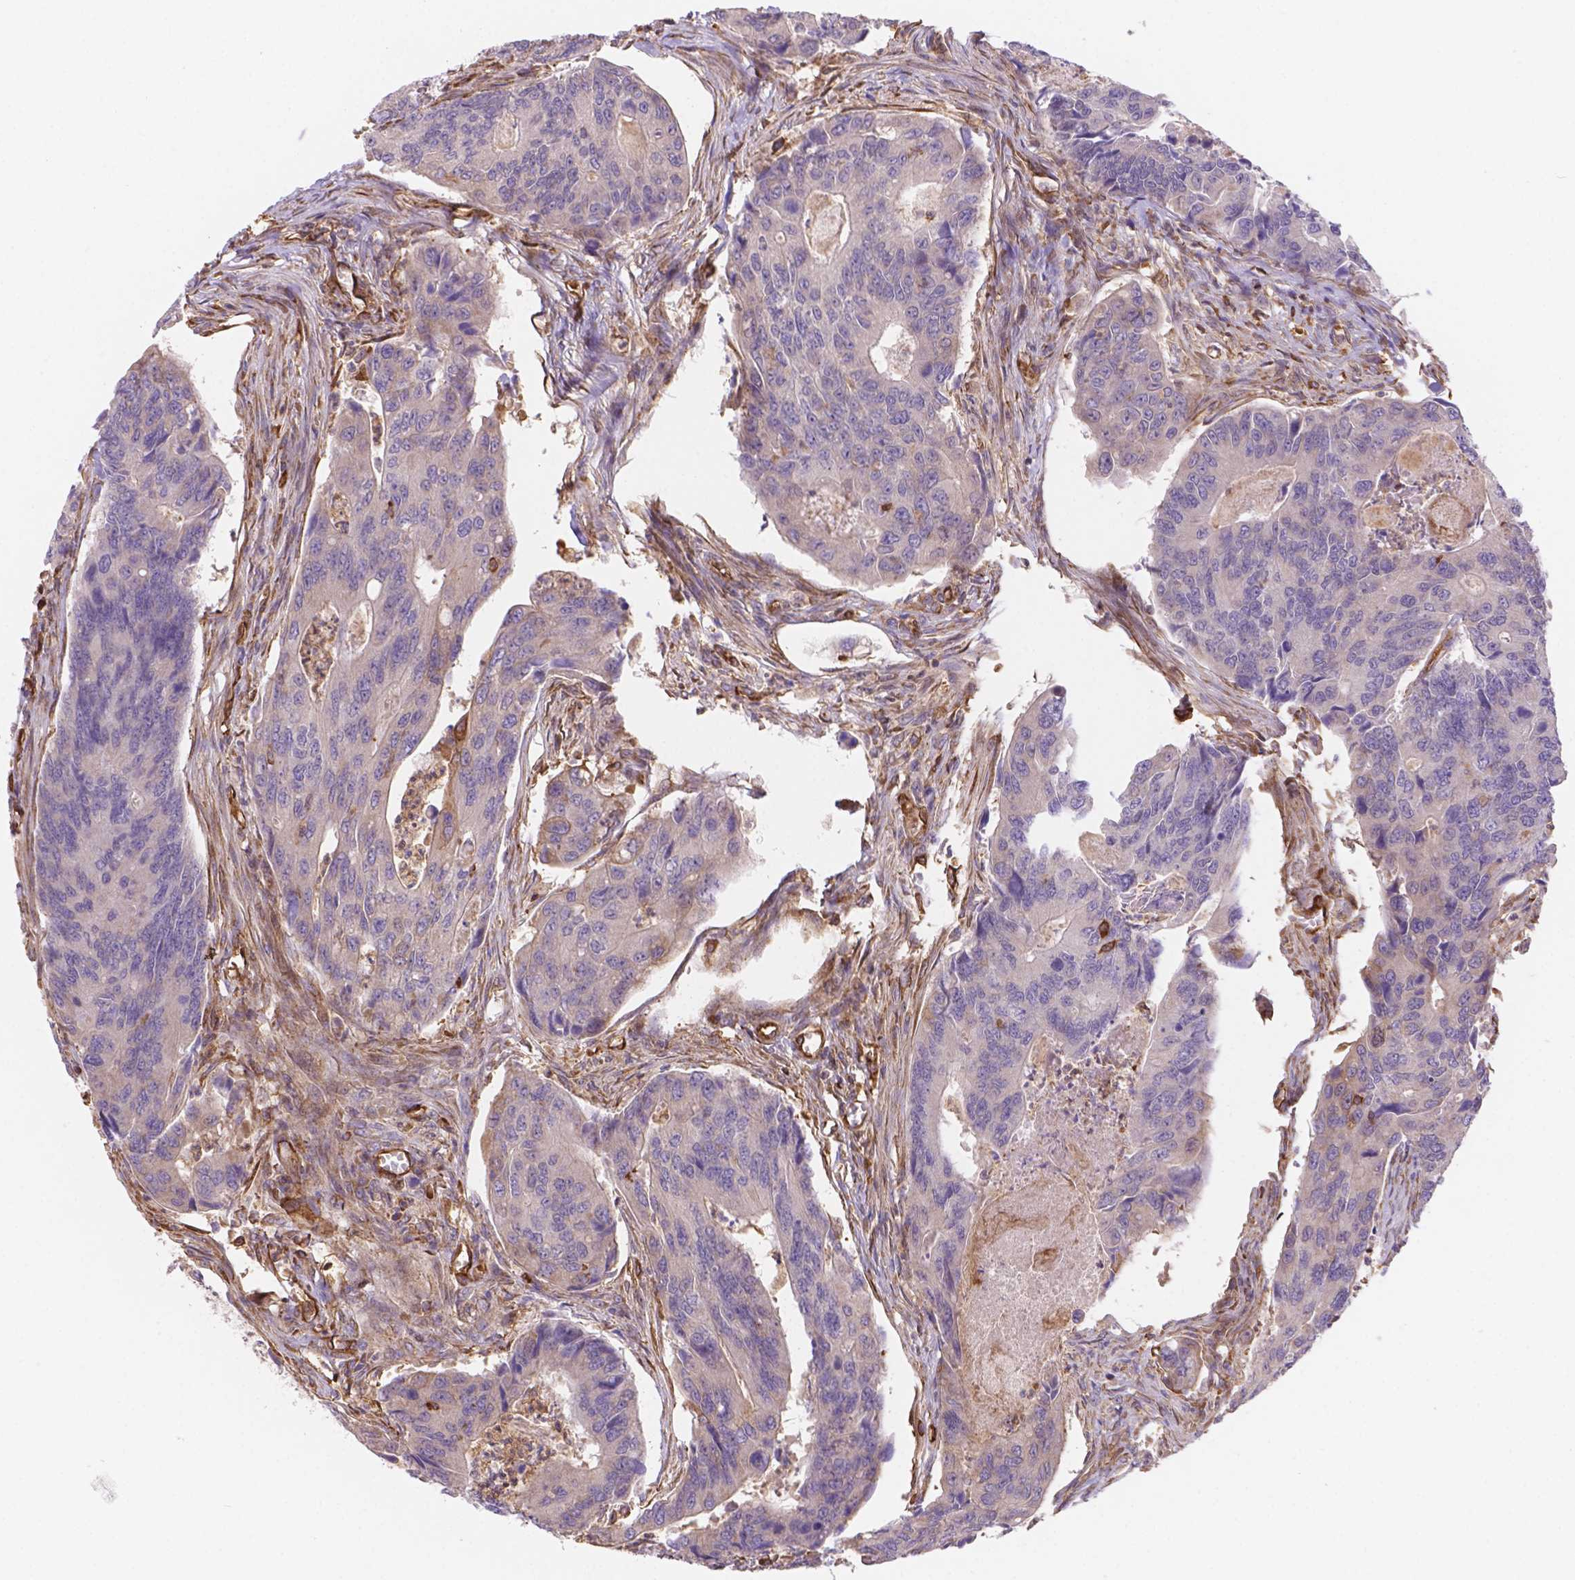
{"staining": {"intensity": "negative", "quantity": "none", "location": "none"}, "tissue": "colorectal cancer", "cell_type": "Tumor cells", "image_type": "cancer", "snomed": [{"axis": "morphology", "description": "Adenocarcinoma, NOS"}, {"axis": "topography", "description": "Colon"}], "caption": "DAB (3,3'-diaminobenzidine) immunohistochemical staining of human adenocarcinoma (colorectal) displays no significant expression in tumor cells.", "gene": "DMWD", "patient": {"sex": "female", "age": 67}}